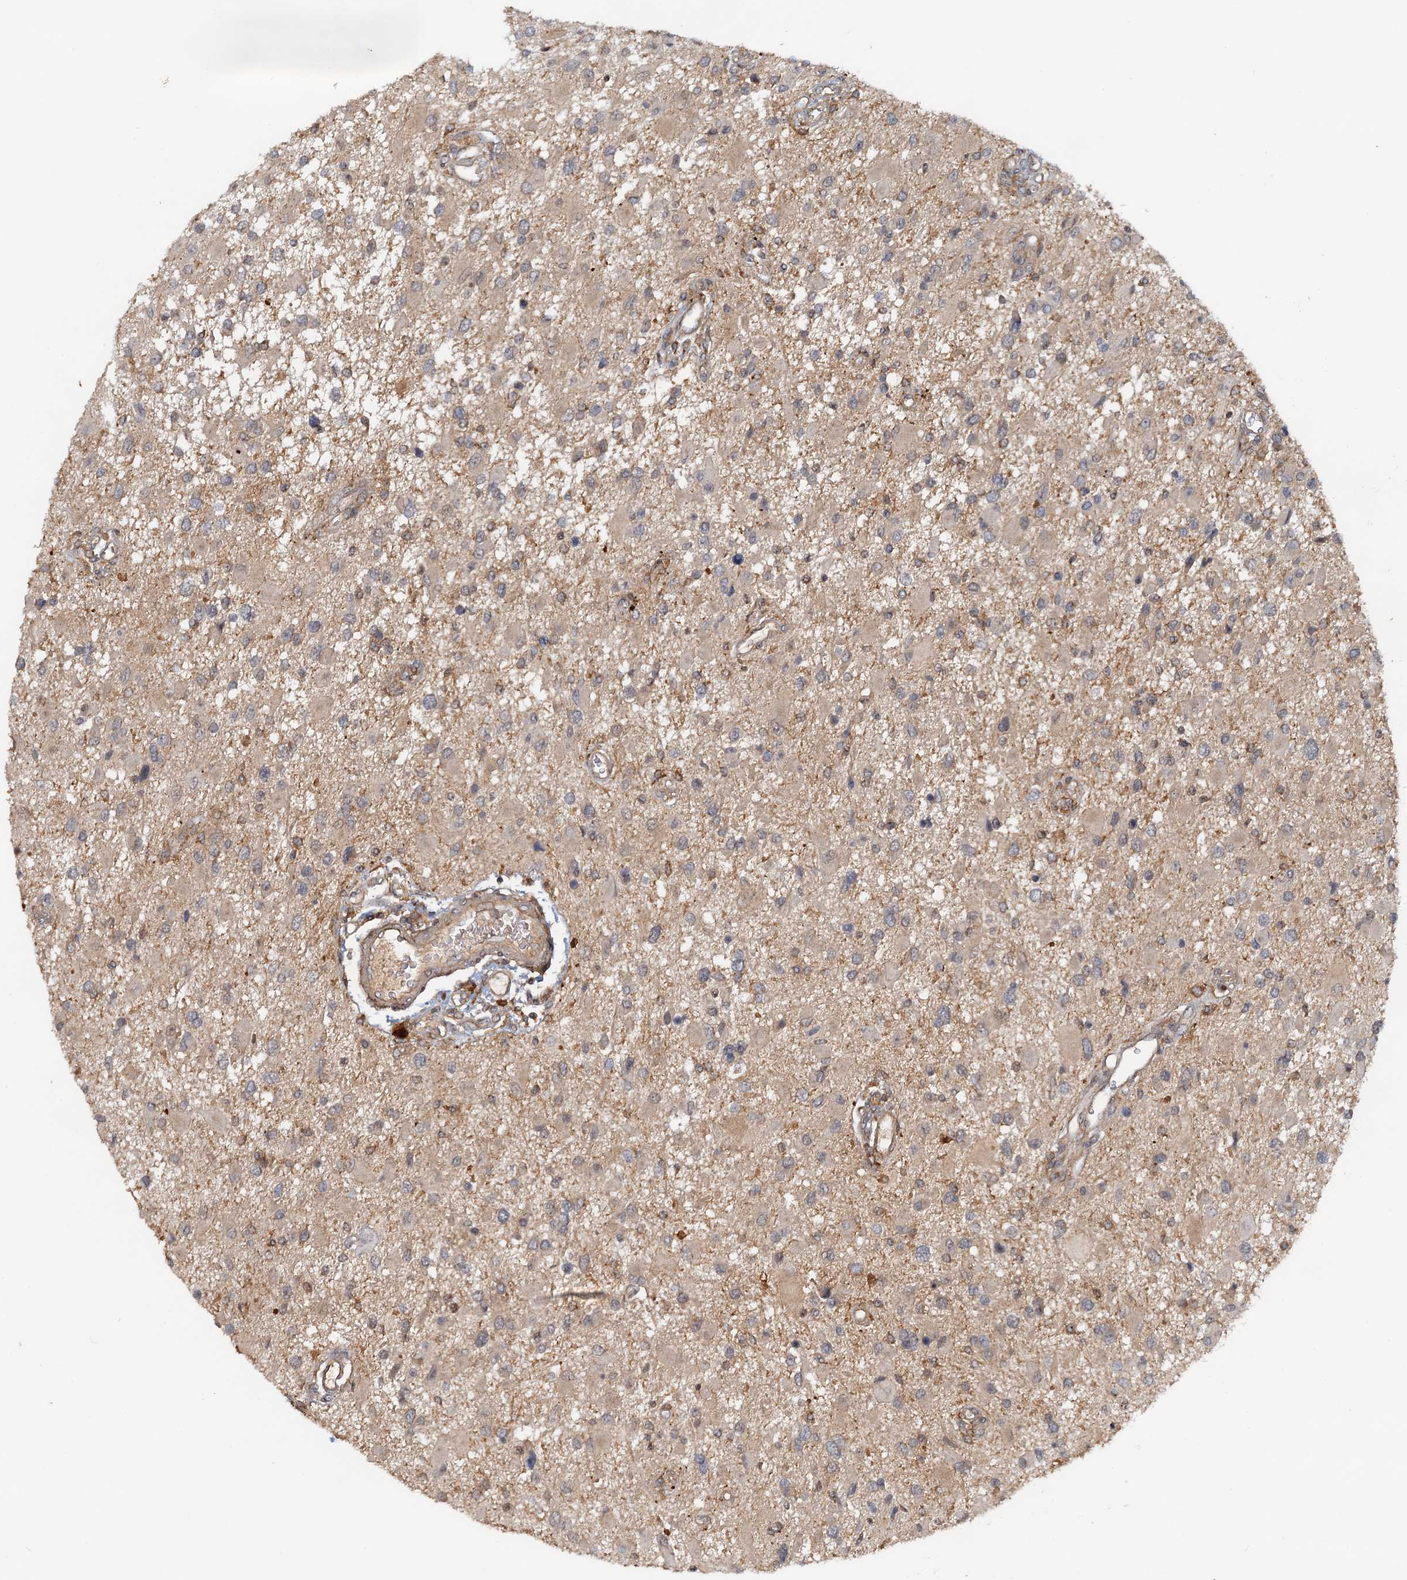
{"staining": {"intensity": "negative", "quantity": "none", "location": "none"}, "tissue": "glioma", "cell_type": "Tumor cells", "image_type": "cancer", "snomed": [{"axis": "morphology", "description": "Glioma, malignant, High grade"}, {"axis": "topography", "description": "Brain"}], "caption": "A histopathology image of human glioma is negative for staining in tumor cells. Nuclei are stained in blue.", "gene": "TOLLIP", "patient": {"sex": "male", "age": 53}}